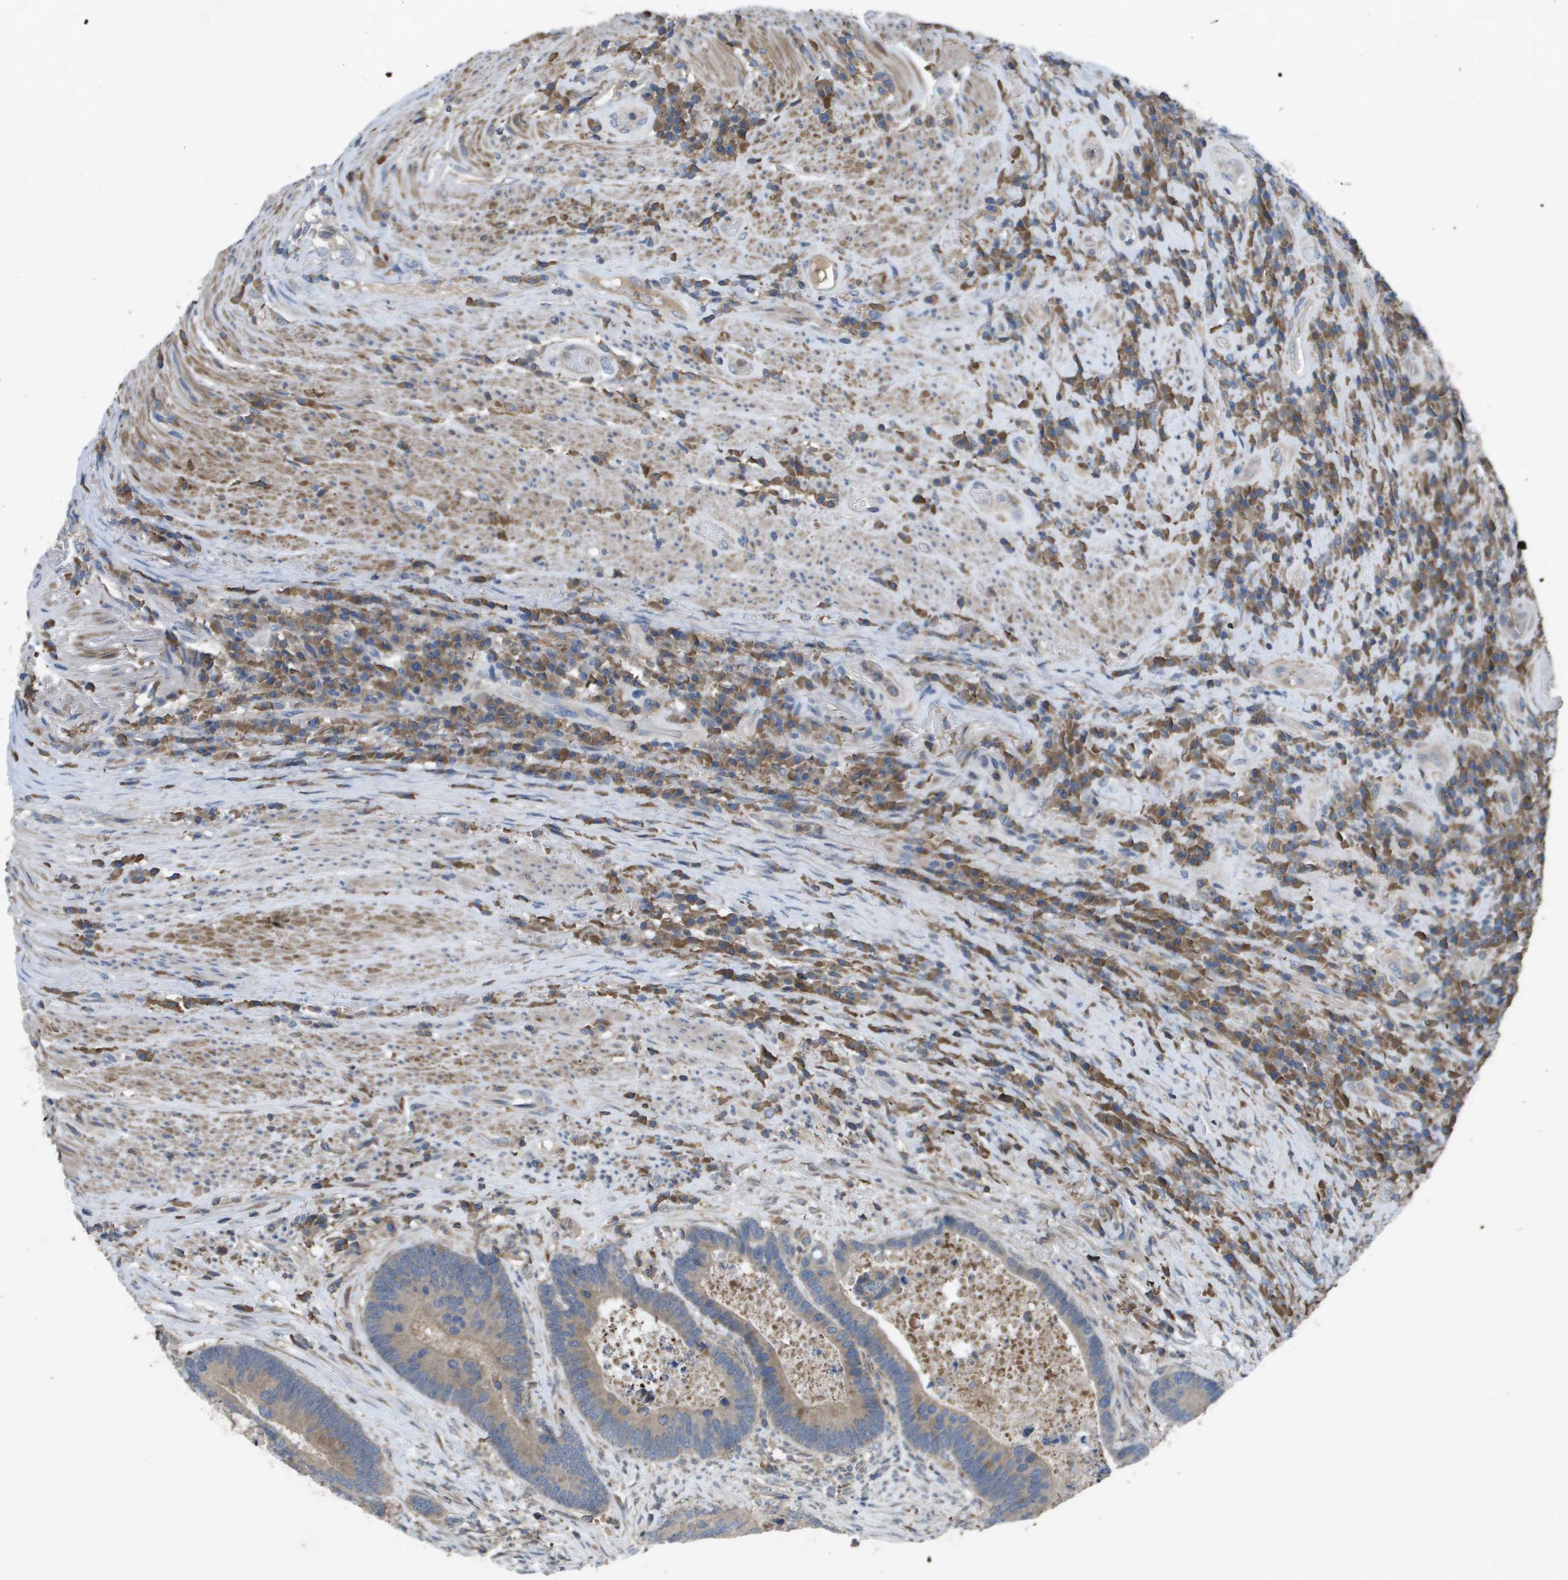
{"staining": {"intensity": "weak", "quantity": ">75%", "location": "cytoplasmic/membranous"}, "tissue": "colorectal cancer", "cell_type": "Tumor cells", "image_type": "cancer", "snomed": [{"axis": "morphology", "description": "Adenocarcinoma, NOS"}, {"axis": "topography", "description": "Rectum"}], "caption": "IHC photomicrograph of human colorectal adenocarcinoma stained for a protein (brown), which displays low levels of weak cytoplasmic/membranous staining in about >75% of tumor cells.", "gene": "CLCA4", "patient": {"sex": "male", "age": 51}}